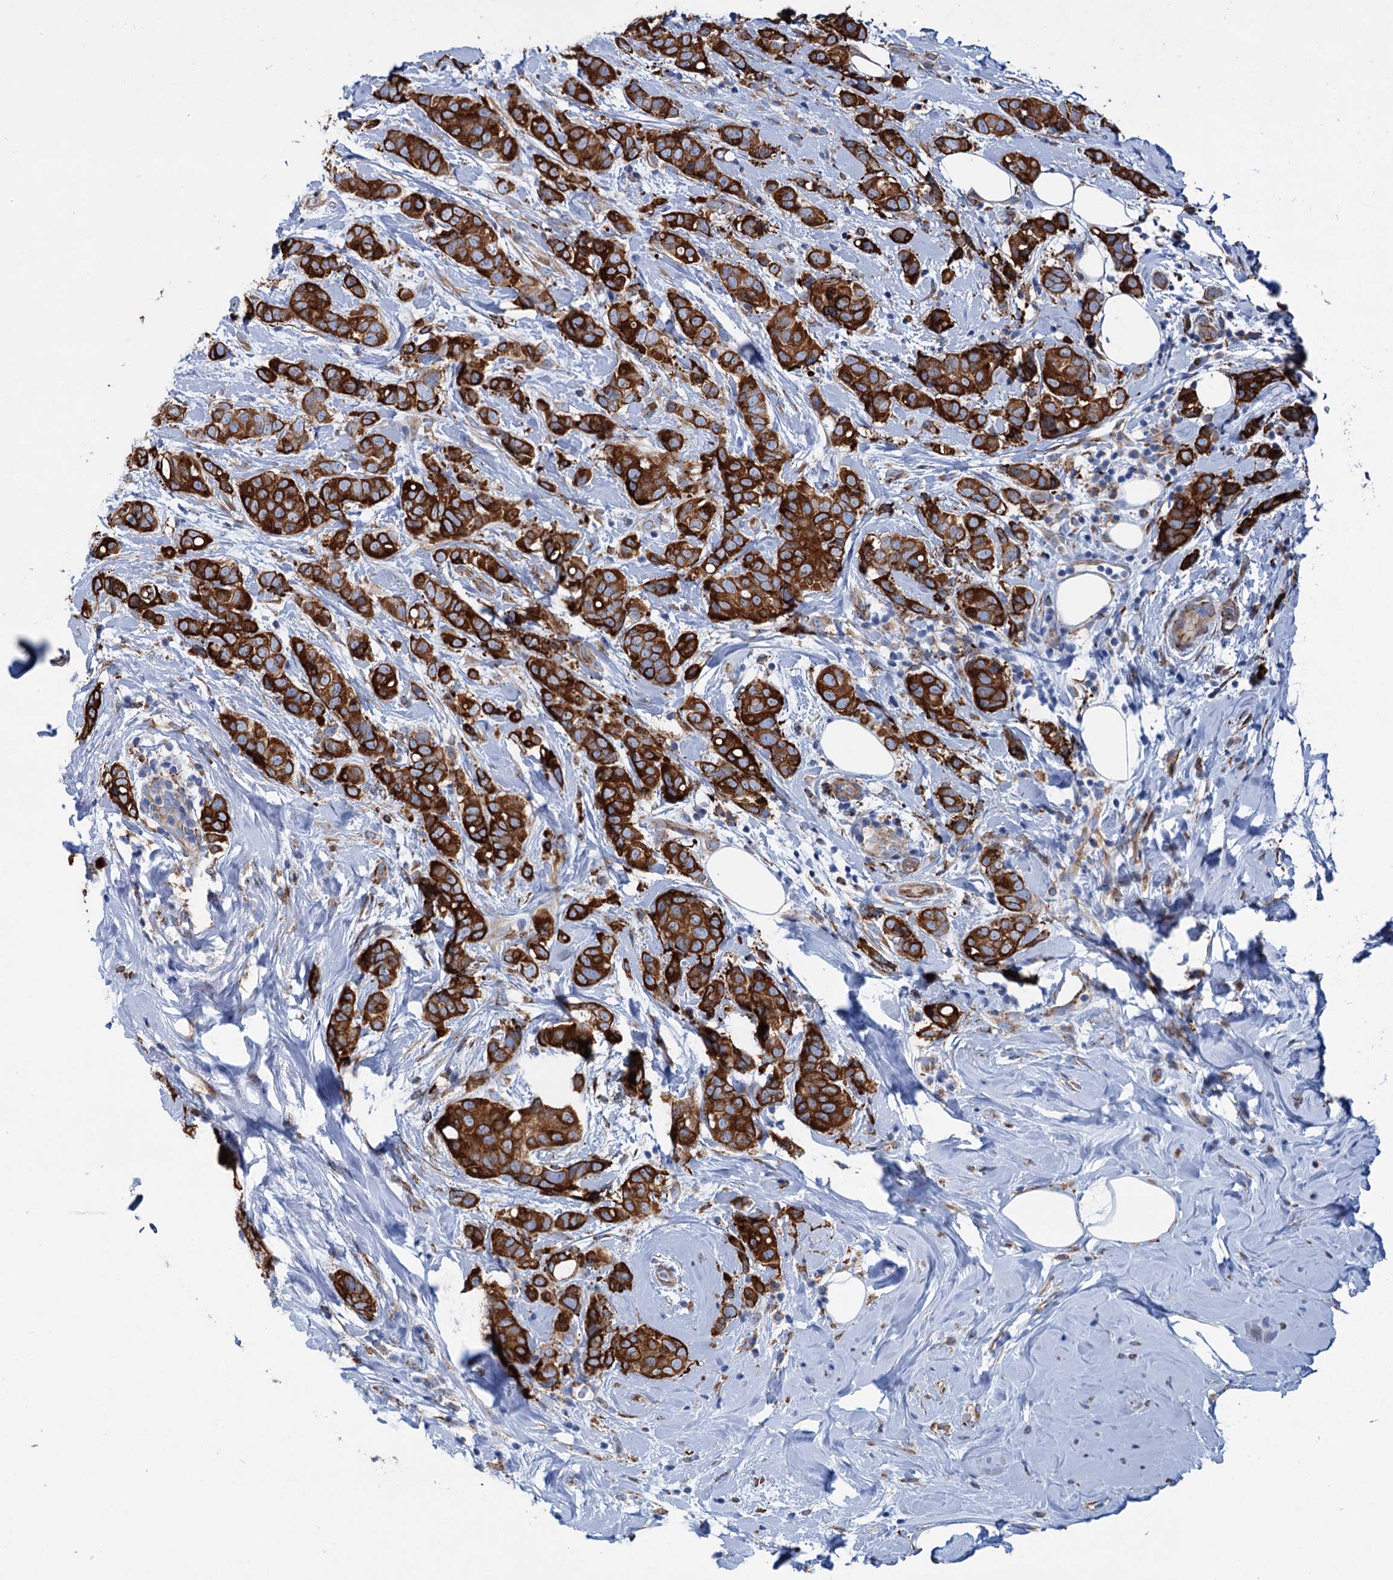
{"staining": {"intensity": "strong", "quantity": ">75%", "location": "cytoplasmic/membranous"}, "tissue": "breast cancer", "cell_type": "Tumor cells", "image_type": "cancer", "snomed": [{"axis": "morphology", "description": "Lobular carcinoma"}, {"axis": "topography", "description": "Breast"}], "caption": "An image showing strong cytoplasmic/membranous staining in approximately >75% of tumor cells in breast cancer, as visualized by brown immunohistochemical staining.", "gene": "SHE", "patient": {"sex": "female", "age": 51}}